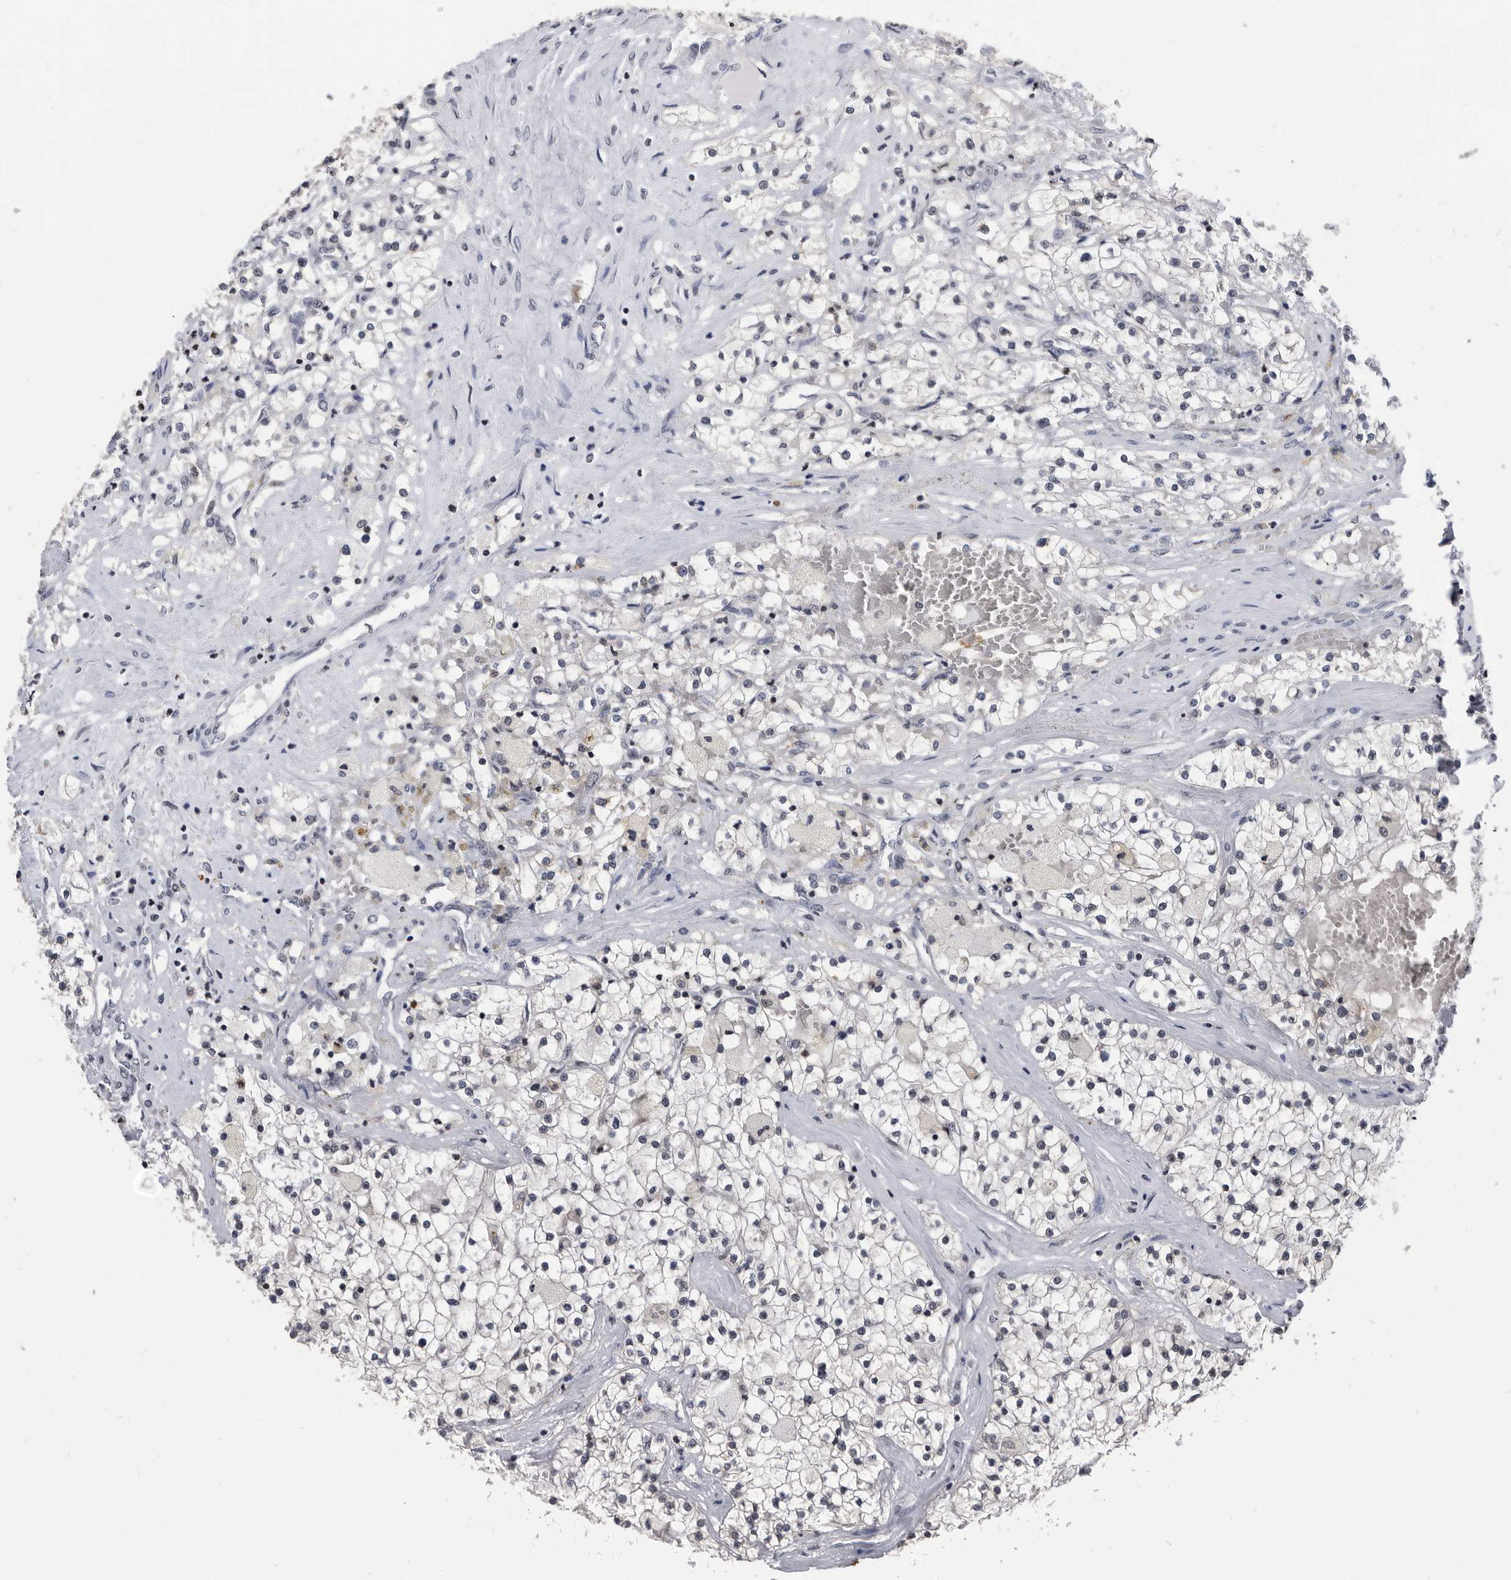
{"staining": {"intensity": "negative", "quantity": "none", "location": "none"}, "tissue": "renal cancer", "cell_type": "Tumor cells", "image_type": "cancer", "snomed": [{"axis": "morphology", "description": "Normal tissue, NOS"}, {"axis": "morphology", "description": "Adenocarcinoma, NOS"}, {"axis": "topography", "description": "Kidney"}], "caption": "Renal cancer (adenocarcinoma) was stained to show a protein in brown. There is no significant expression in tumor cells.", "gene": "TSTD1", "patient": {"sex": "male", "age": 68}}